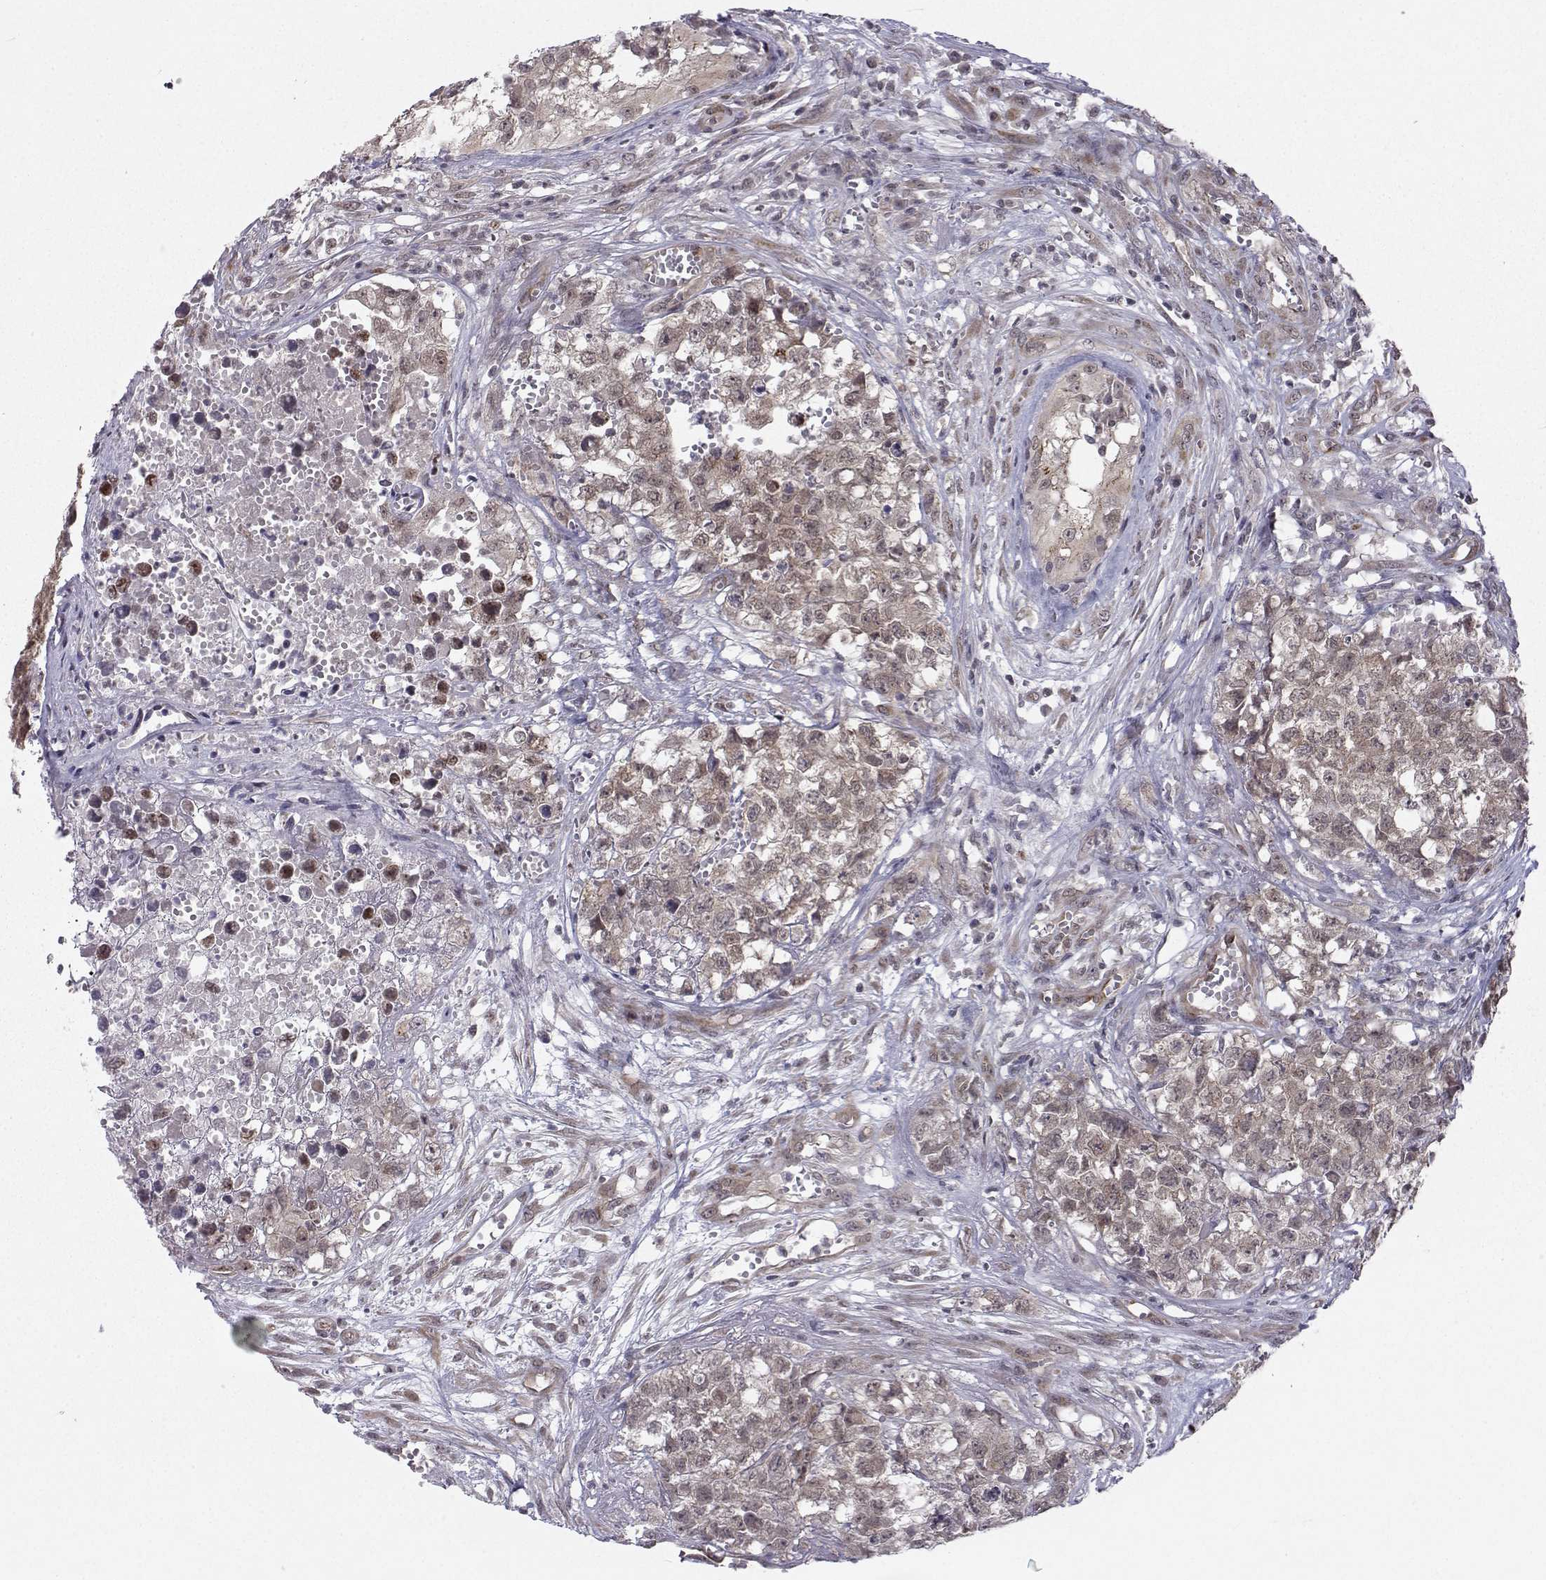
{"staining": {"intensity": "moderate", "quantity": "25%-75%", "location": "cytoplasmic/membranous"}, "tissue": "testis cancer", "cell_type": "Tumor cells", "image_type": "cancer", "snomed": [{"axis": "morphology", "description": "Seminoma, NOS"}, {"axis": "morphology", "description": "Carcinoma, Embryonal, NOS"}, {"axis": "topography", "description": "Testis"}], "caption": "A photomicrograph of testis cancer stained for a protein reveals moderate cytoplasmic/membranous brown staining in tumor cells. (DAB IHC with brightfield microscopy, high magnification).", "gene": "PKN2", "patient": {"sex": "male", "age": 22}}